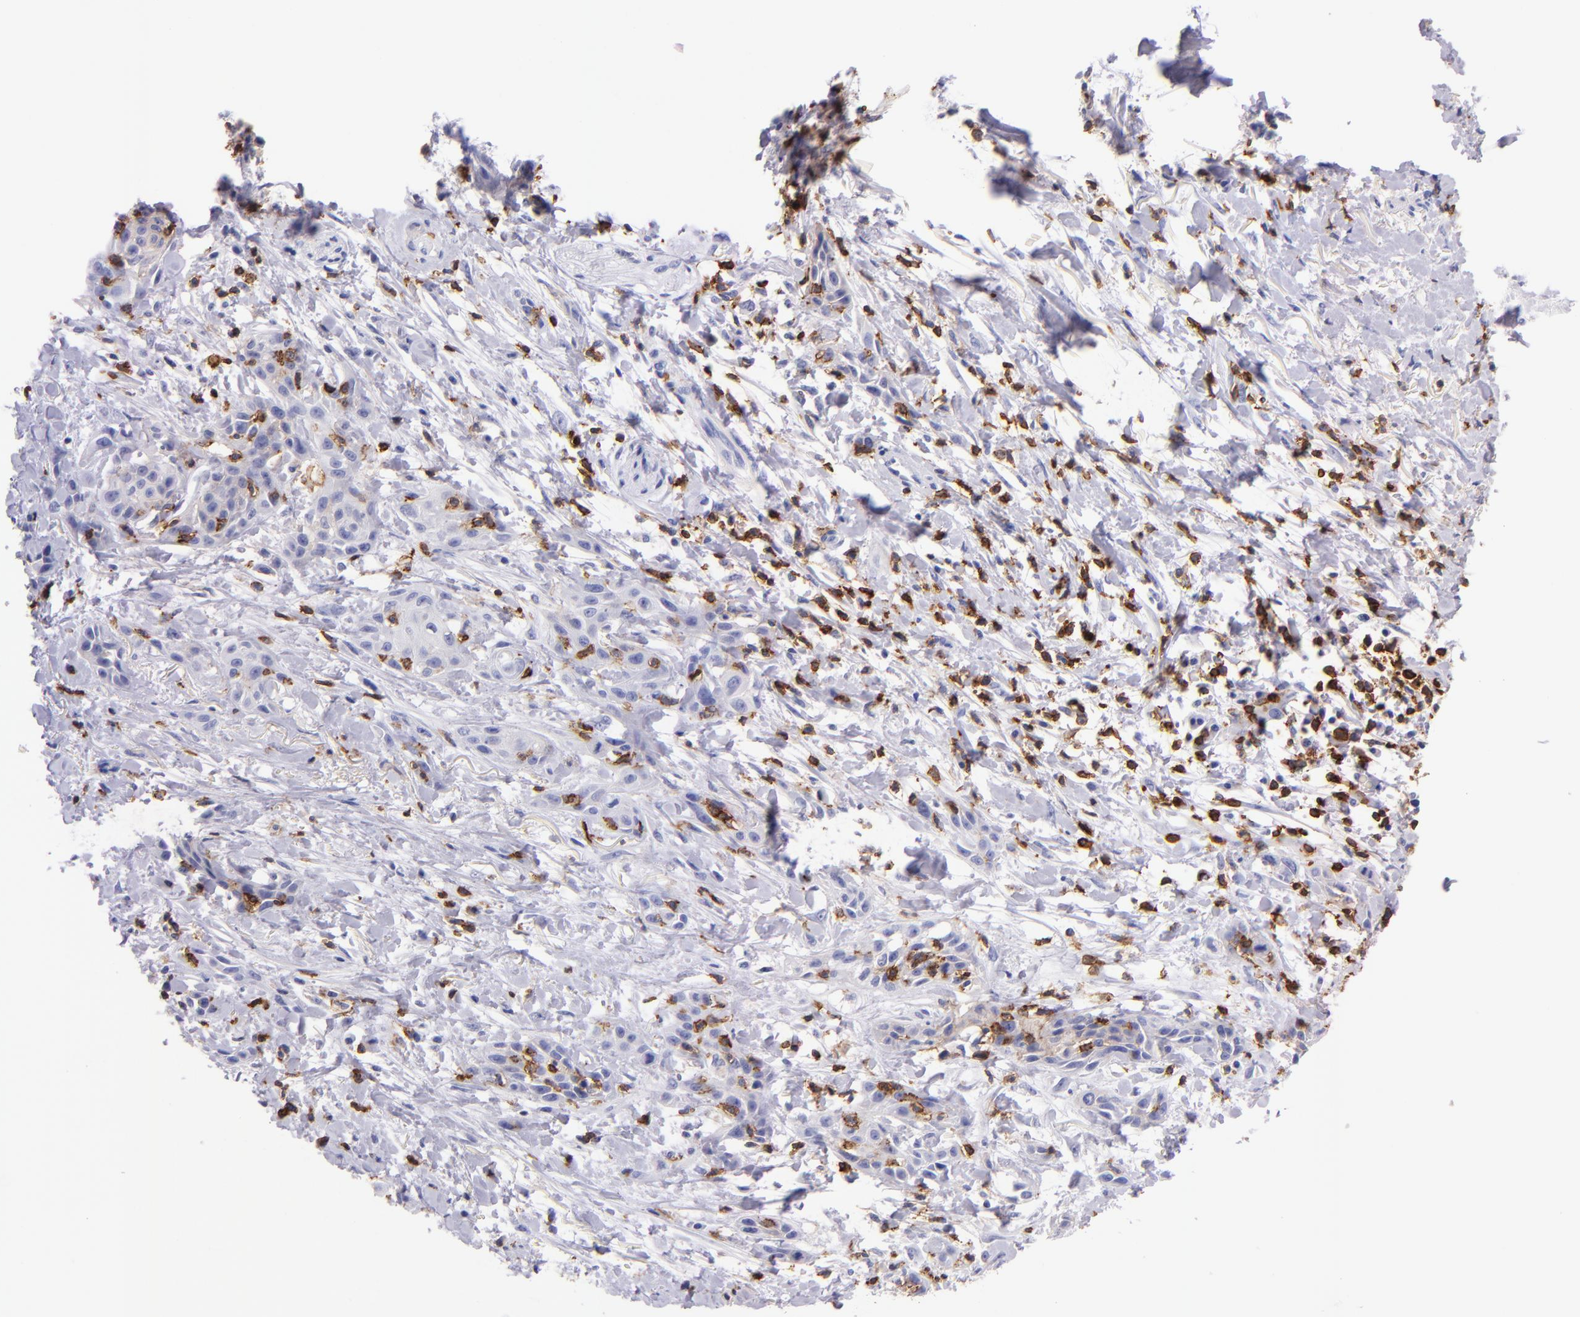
{"staining": {"intensity": "negative", "quantity": "none", "location": "none"}, "tissue": "skin cancer", "cell_type": "Tumor cells", "image_type": "cancer", "snomed": [{"axis": "morphology", "description": "Squamous cell carcinoma, NOS"}, {"axis": "topography", "description": "Skin"}, {"axis": "topography", "description": "Anal"}], "caption": "Tumor cells show no significant protein positivity in skin cancer (squamous cell carcinoma).", "gene": "SPN", "patient": {"sex": "male", "age": 64}}